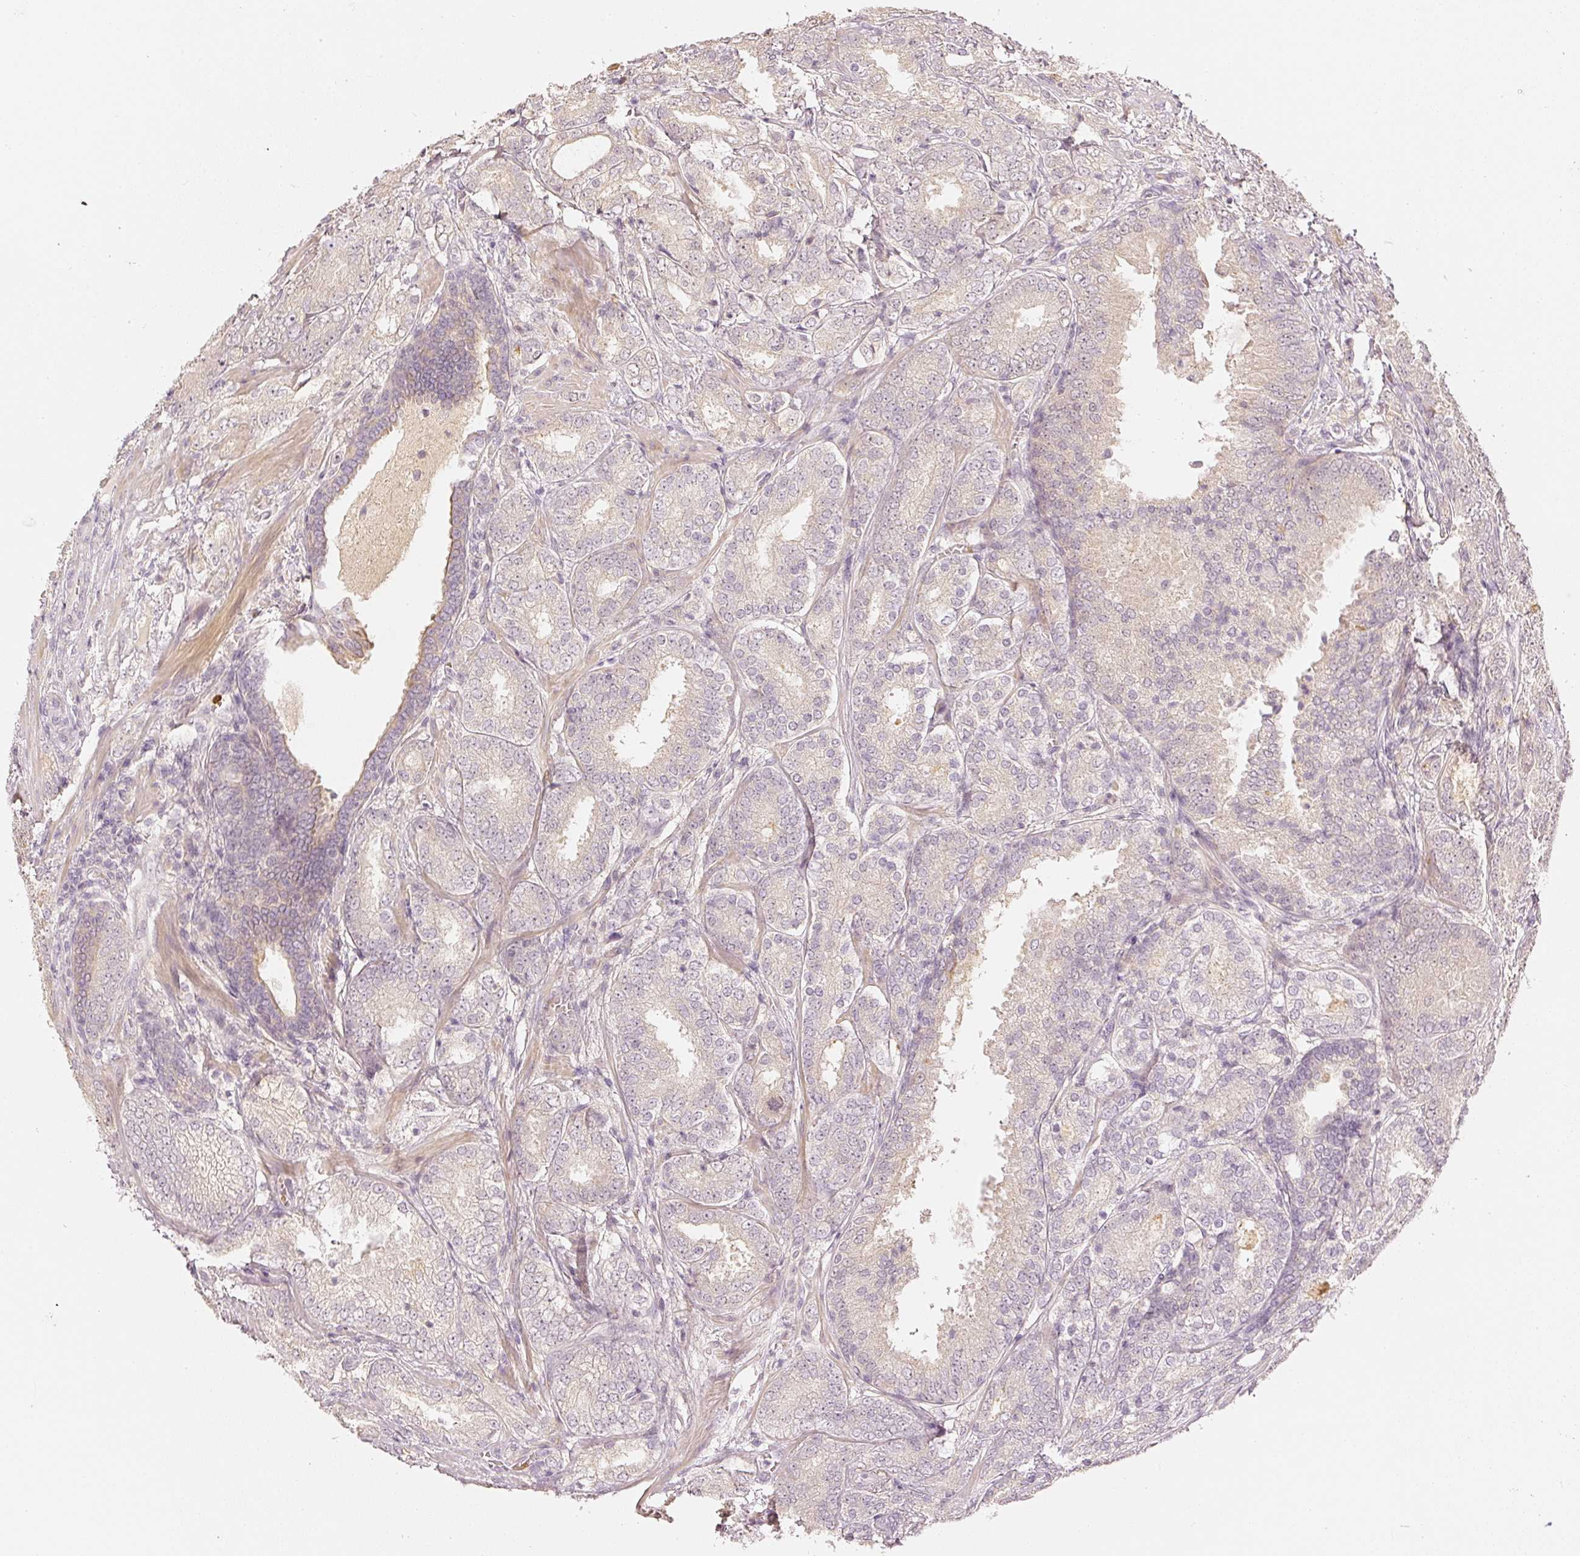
{"staining": {"intensity": "weak", "quantity": "25%-75%", "location": "cytoplasmic/membranous"}, "tissue": "prostate cancer", "cell_type": "Tumor cells", "image_type": "cancer", "snomed": [{"axis": "morphology", "description": "Adenocarcinoma, High grade"}, {"axis": "topography", "description": "Prostate"}], "caption": "Protein expression analysis of prostate adenocarcinoma (high-grade) displays weak cytoplasmic/membranous expression in about 25%-75% of tumor cells.", "gene": "GZMA", "patient": {"sex": "male", "age": 63}}